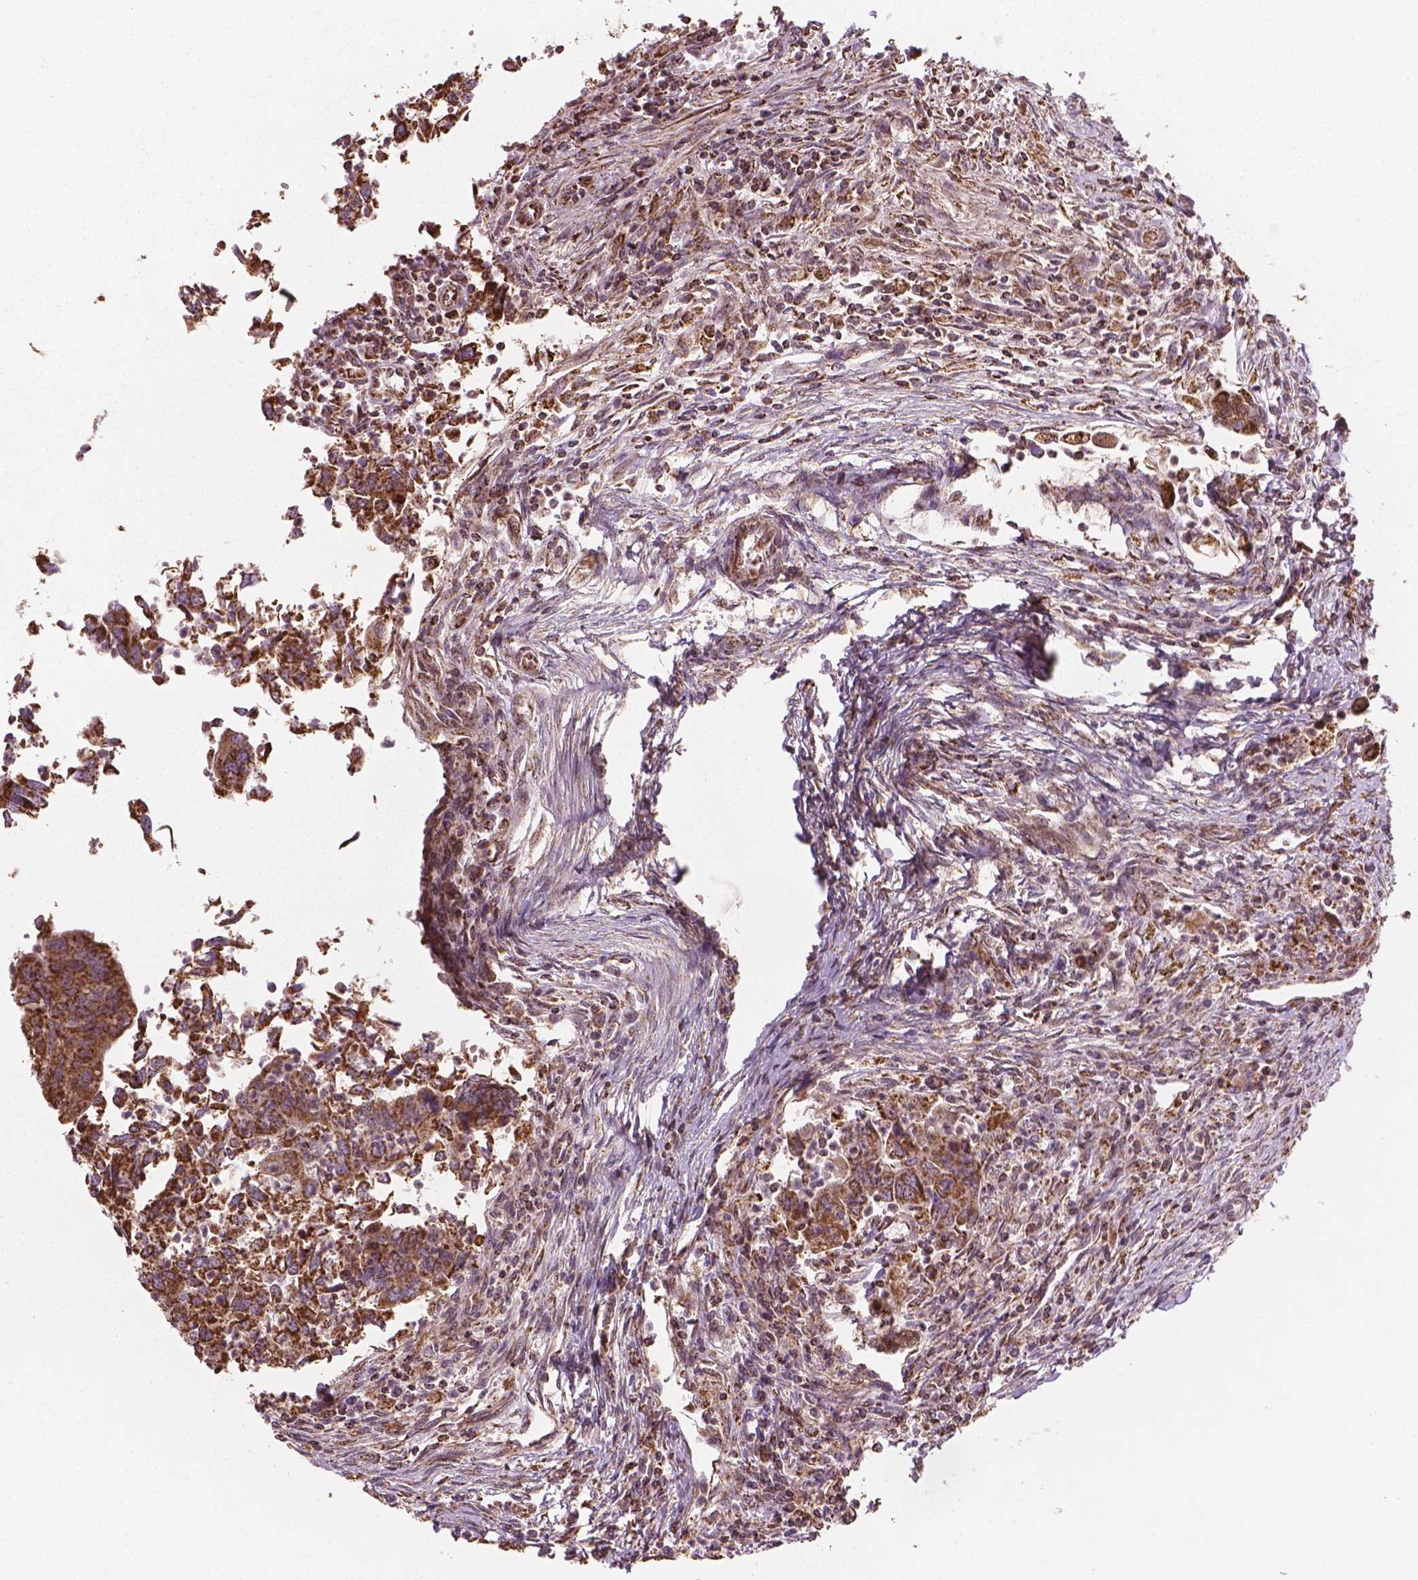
{"staining": {"intensity": "moderate", "quantity": ">75%", "location": "cytoplasmic/membranous"}, "tissue": "colorectal cancer", "cell_type": "Tumor cells", "image_type": "cancer", "snomed": [{"axis": "morphology", "description": "Adenocarcinoma, NOS"}, {"axis": "topography", "description": "Colon"}], "caption": "A brown stain labels moderate cytoplasmic/membranous expression of a protein in human colorectal adenocarcinoma tumor cells.", "gene": "HS3ST3A1", "patient": {"sex": "female", "age": 67}}